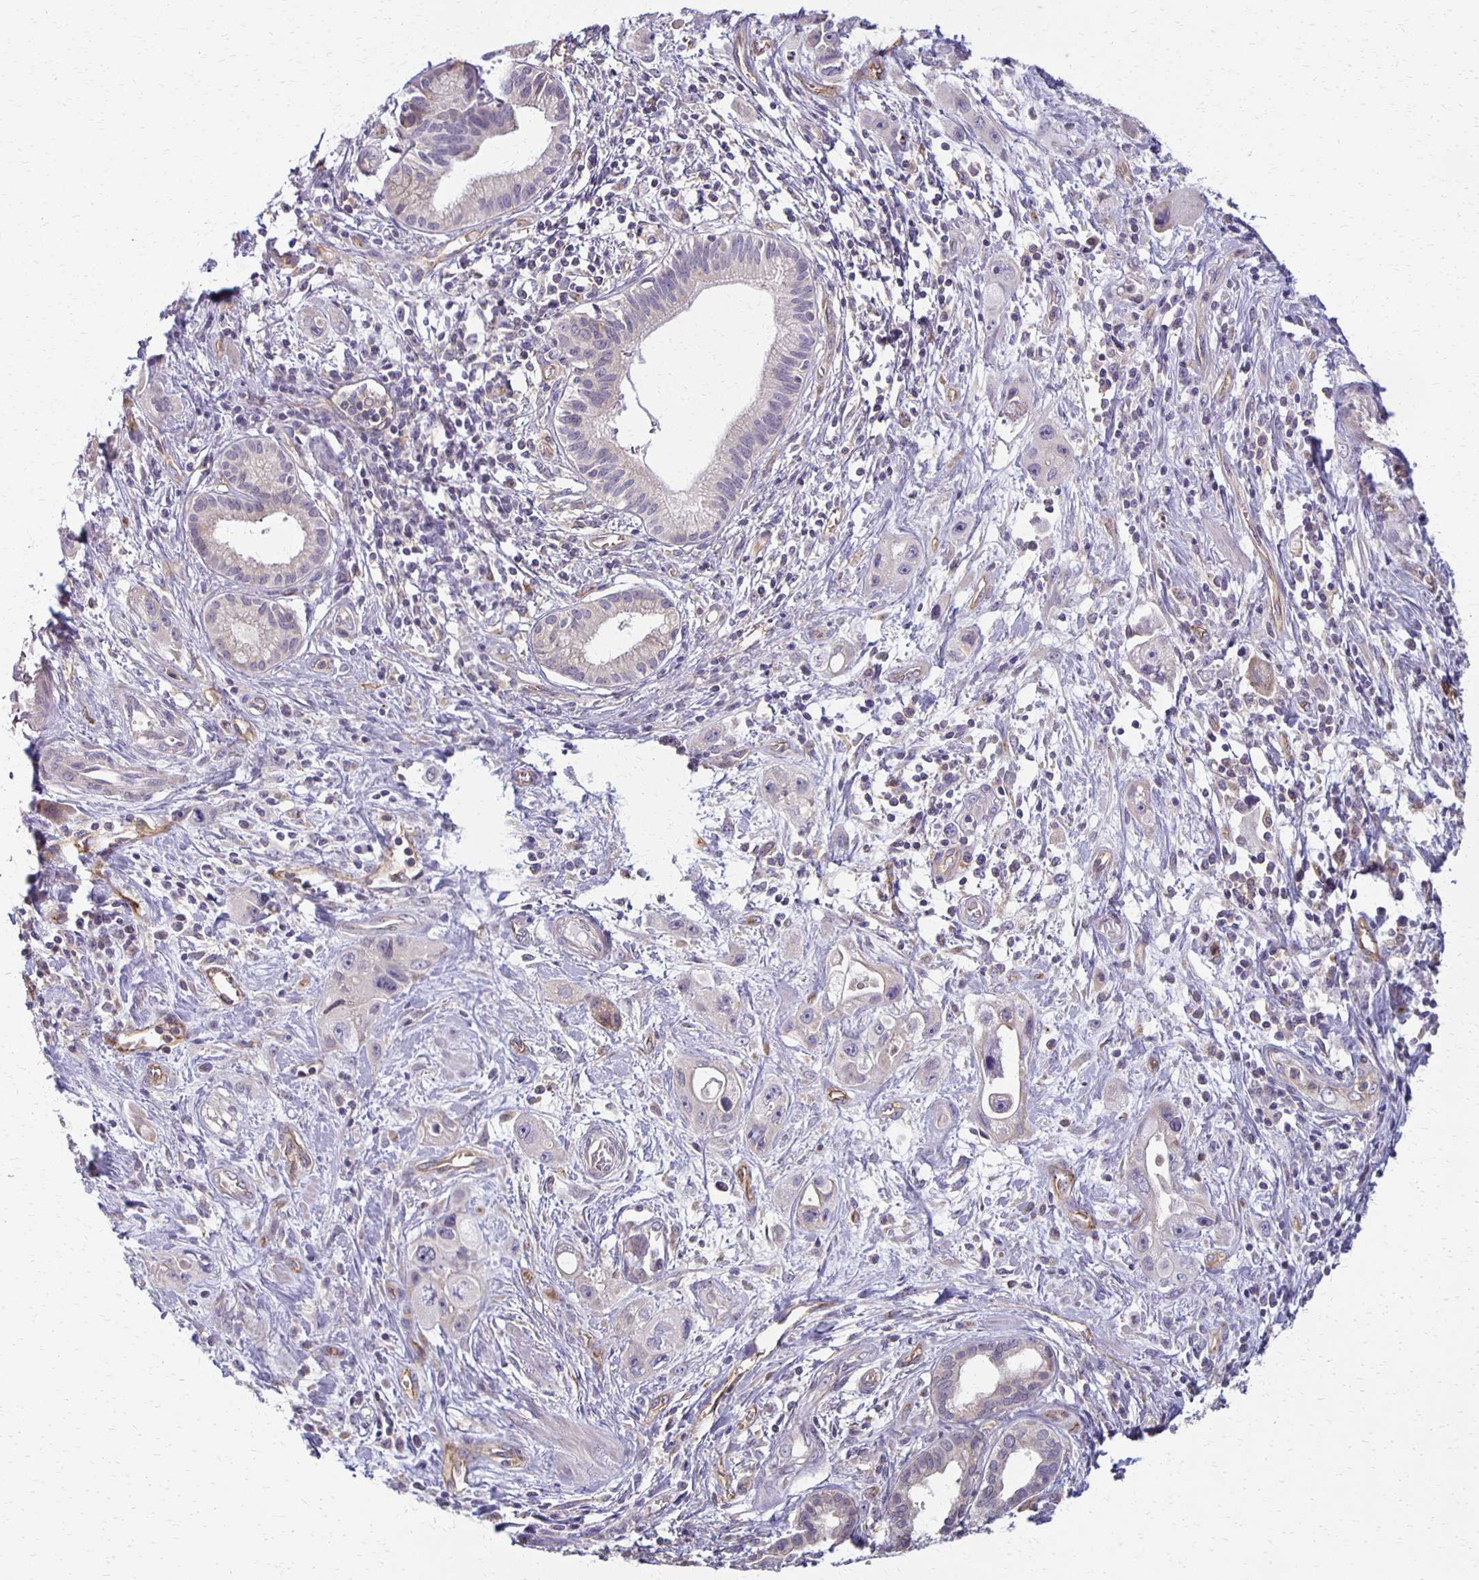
{"staining": {"intensity": "negative", "quantity": "none", "location": "none"}, "tissue": "pancreatic cancer", "cell_type": "Tumor cells", "image_type": "cancer", "snomed": [{"axis": "morphology", "description": "Adenocarcinoma, NOS"}, {"axis": "topography", "description": "Pancreas"}], "caption": "High power microscopy micrograph of an IHC histopathology image of pancreatic cancer, revealing no significant positivity in tumor cells. (DAB (3,3'-diaminobenzidine) immunohistochemistry, high magnification).", "gene": "GPX4", "patient": {"sex": "female", "age": 66}}